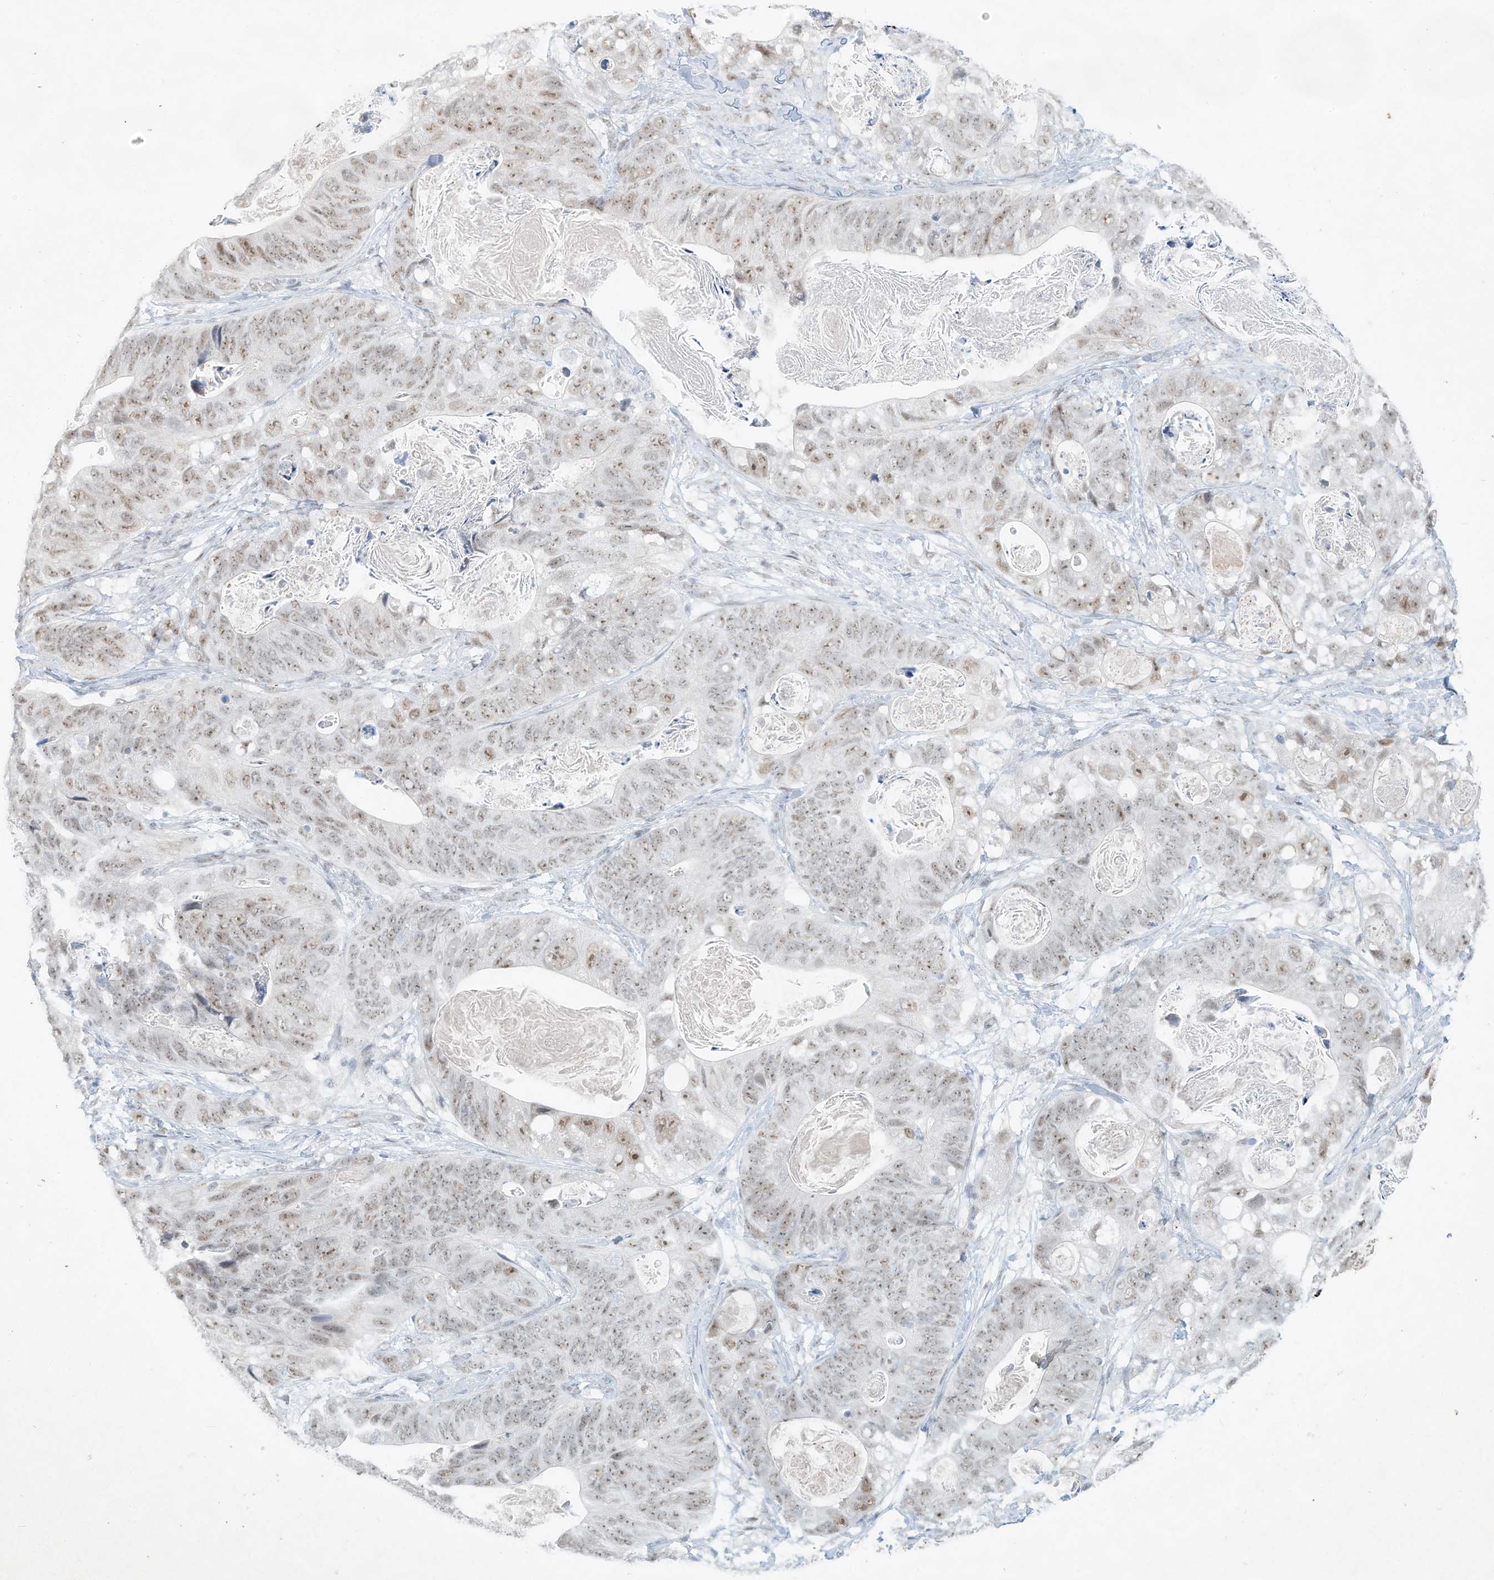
{"staining": {"intensity": "weak", "quantity": "25%-75%", "location": "nuclear"}, "tissue": "stomach cancer", "cell_type": "Tumor cells", "image_type": "cancer", "snomed": [{"axis": "morphology", "description": "Normal tissue, NOS"}, {"axis": "morphology", "description": "Adenocarcinoma, NOS"}, {"axis": "topography", "description": "Stomach"}], "caption": "DAB (3,3'-diaminobenzidine) immunohistochemical staining of stomach cancer (adenocarcinoma) demonstrates weak nuclear protein staining in approximately 25%-75% of tumor cells.", "gene": "PGC", "patient": {"sex": "female", "age": 89}}